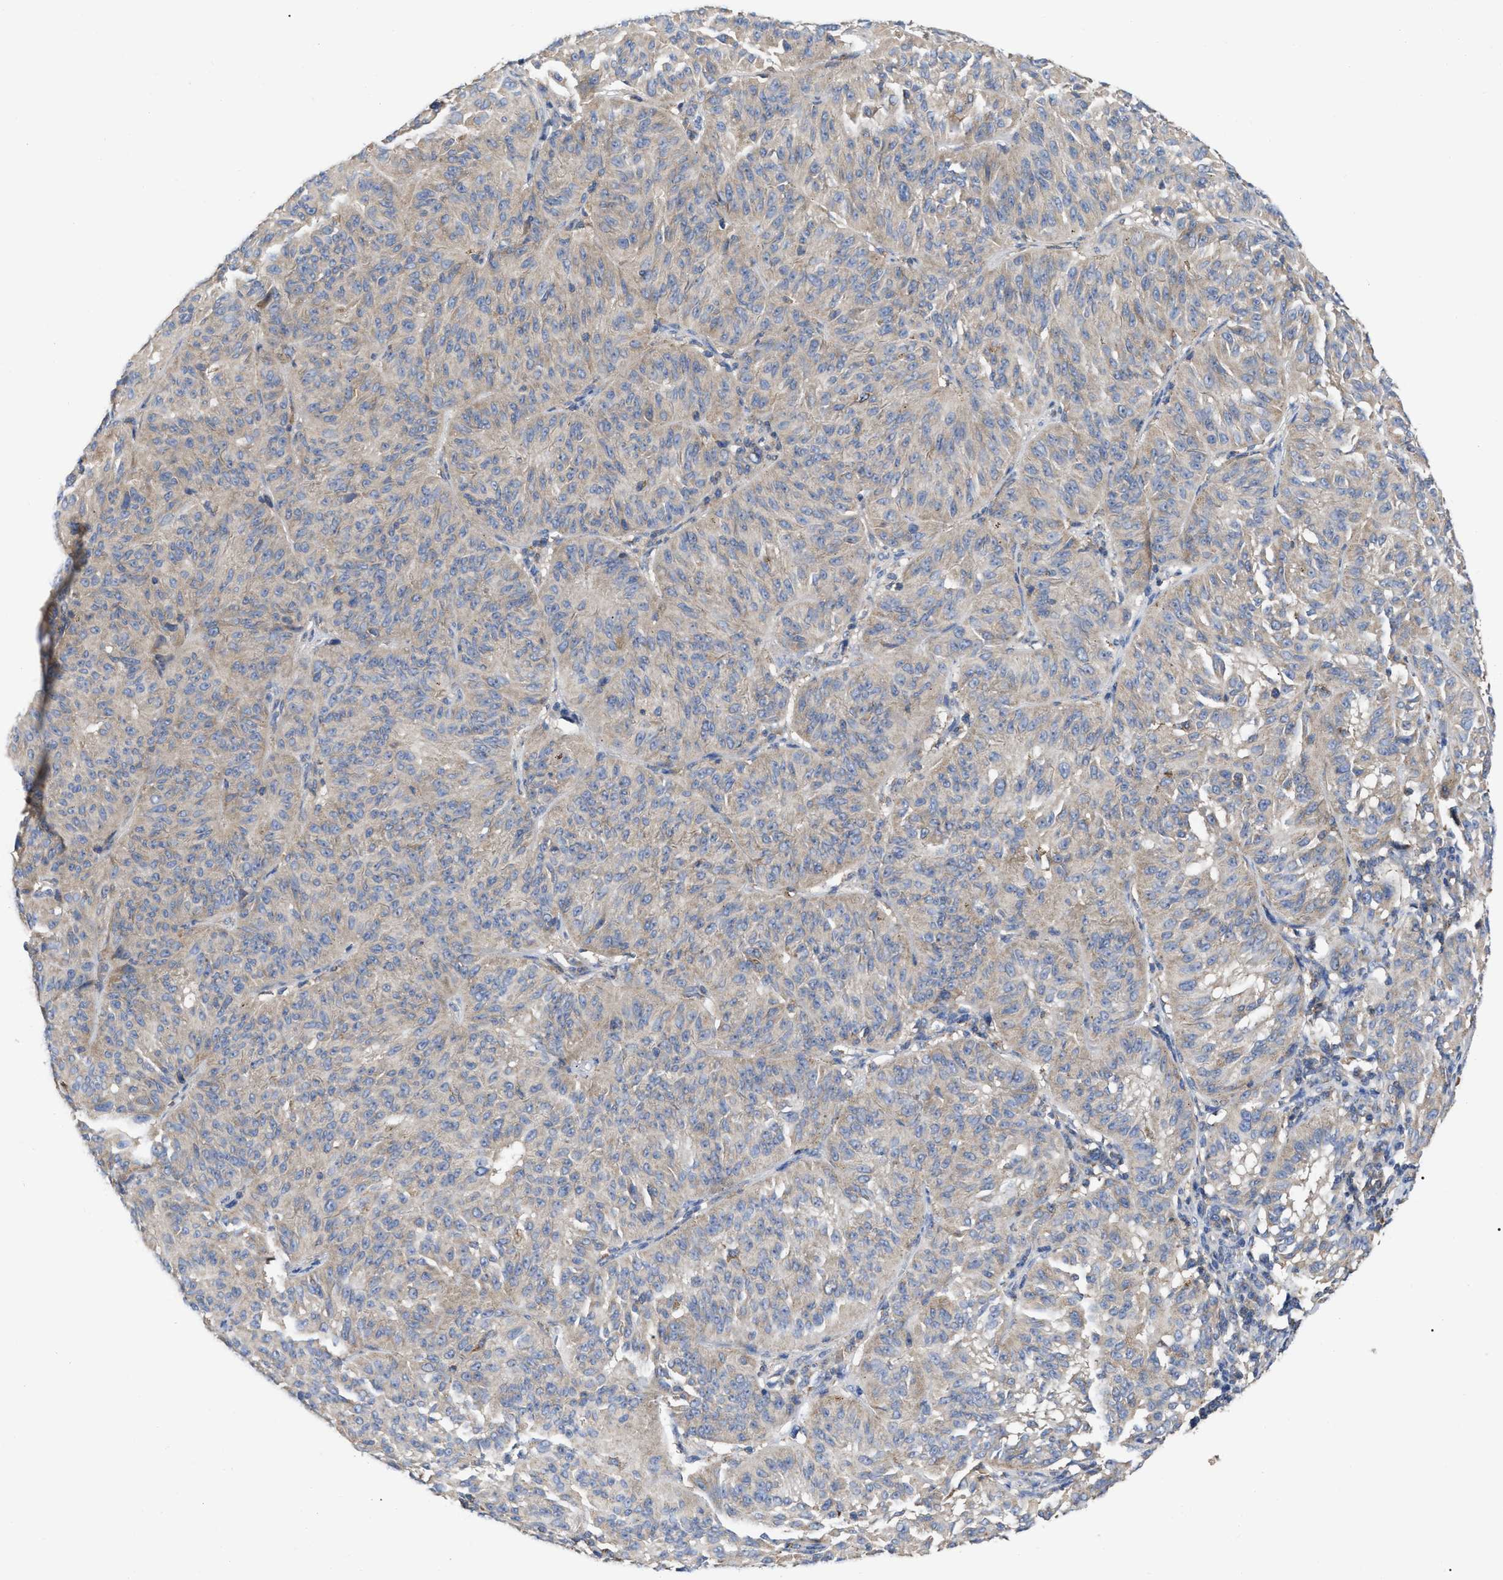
{"staining": {"intensity": "negative", "quantity": "none", "location": "none"}, "tissue": "melanoma", "cell_type": "Tumor cells", "image_type": "cancer", "snomed": [{"axis": "morphology", "description": "Malignant melanoma, NOS"}, {"axis": "topography", "description": "Skin"}], "caption": "Immunohistochemistry photomicrograph of neoplastic tissue: malignant melanoma stained with DAB (3,3'-diaminobenzidine) displays no significant protein staining in tumor cells.", "gene": "RAP1GDS1", "patient": {"sex": "female", "age": 72}}